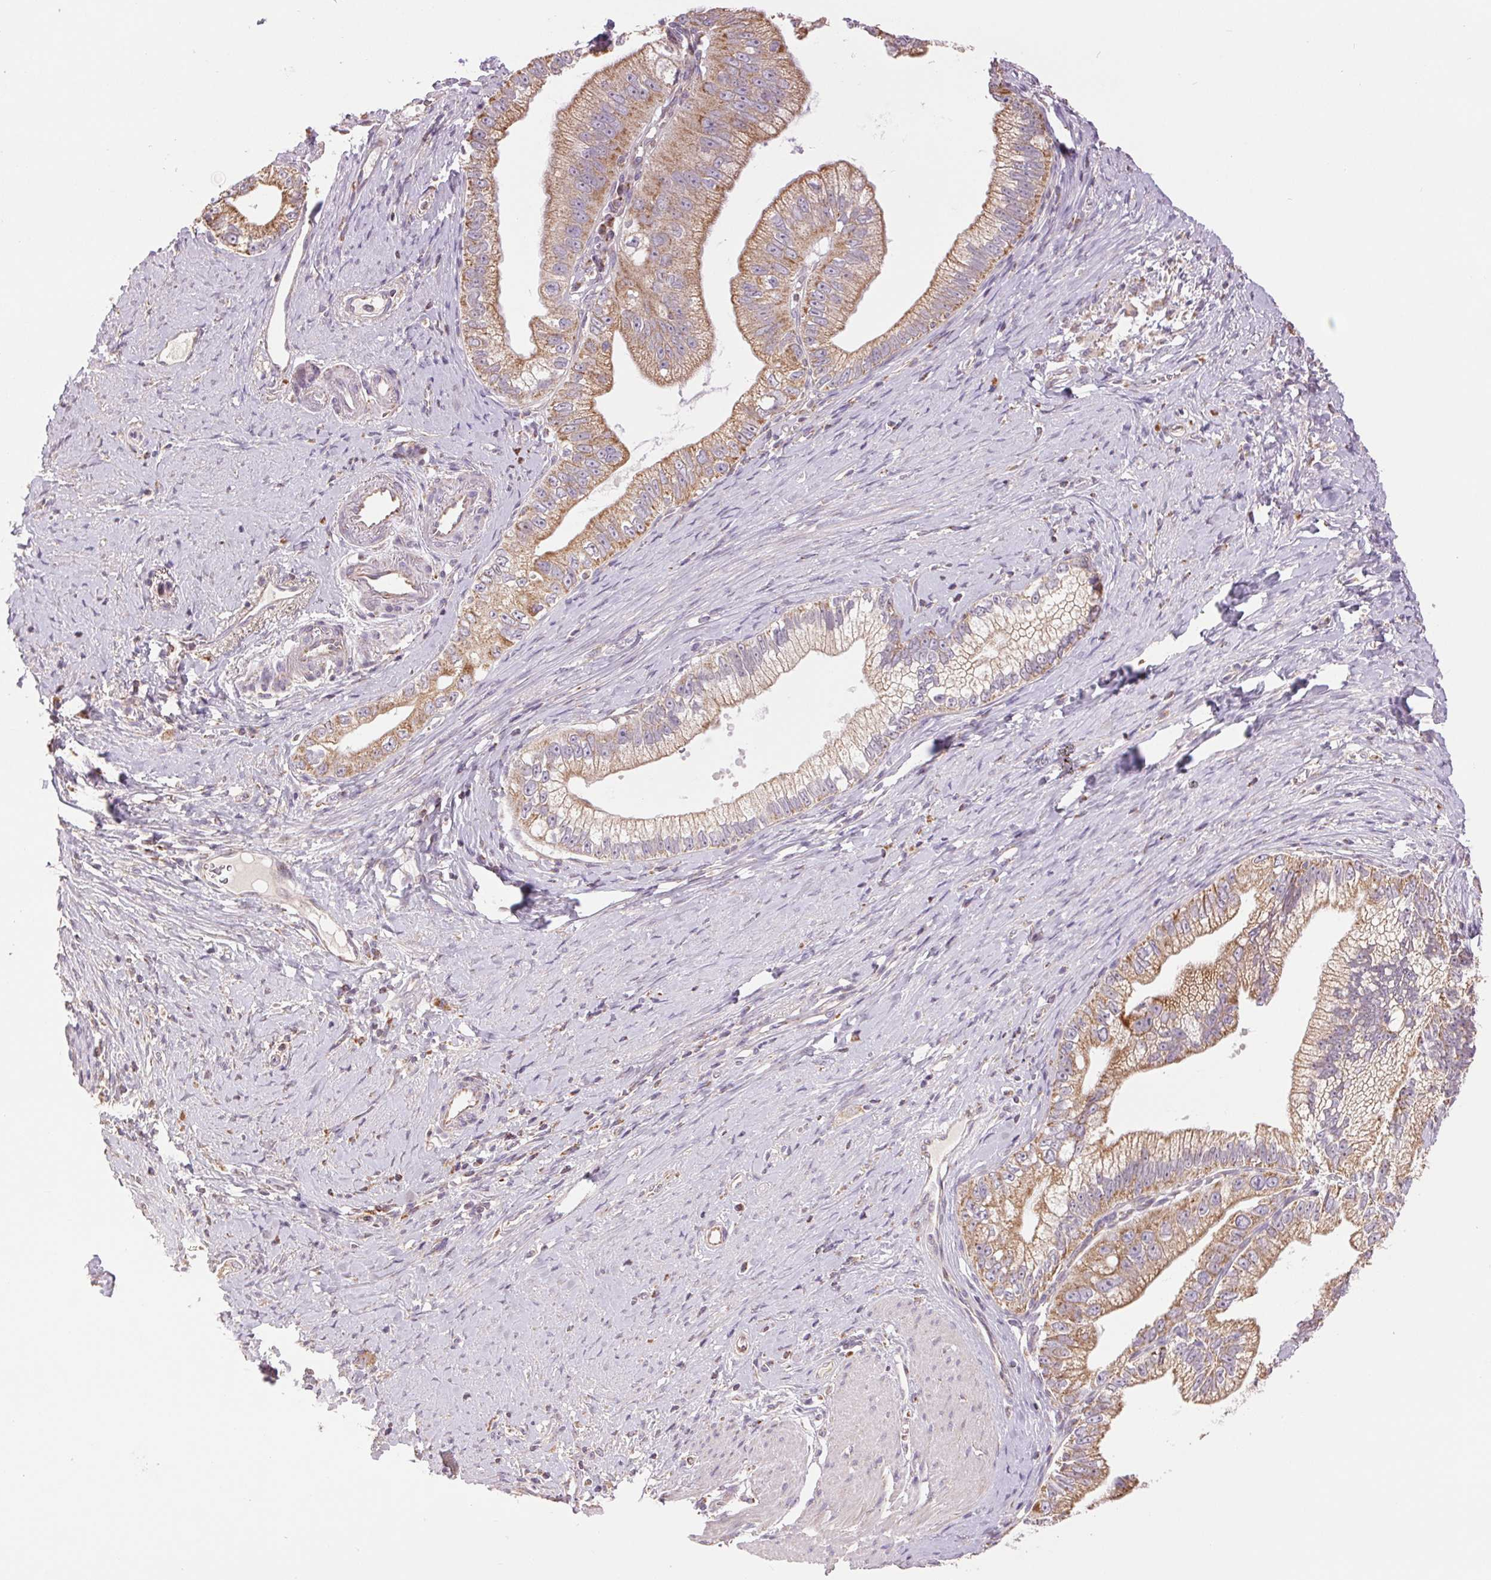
{"staining": {"intensity": "moderate", "quantity": ">75%", "location": "cytoplasmic/membranous"}, "tissue": "pancreatic cancer", "cell_type": "Tumor cells", "image_type": "cancer", "snomed": [{"axis": "morphology", "description": "Adenocarcinoma, NOS"}, {"axis": "topography", "description": "Pancreas"}], "caption": "Immunohistochemical staining of pancreatic cancer exhibits moderate cytoplasmic/membranous protein staining in about >75% of tumor cells. (DAB (3,3'-diaminobenzidine) = brown stain, brightfield microscopy at high magnification).", "gene": "DGUOK", "patient": {"sex": "male", "age": 70}}